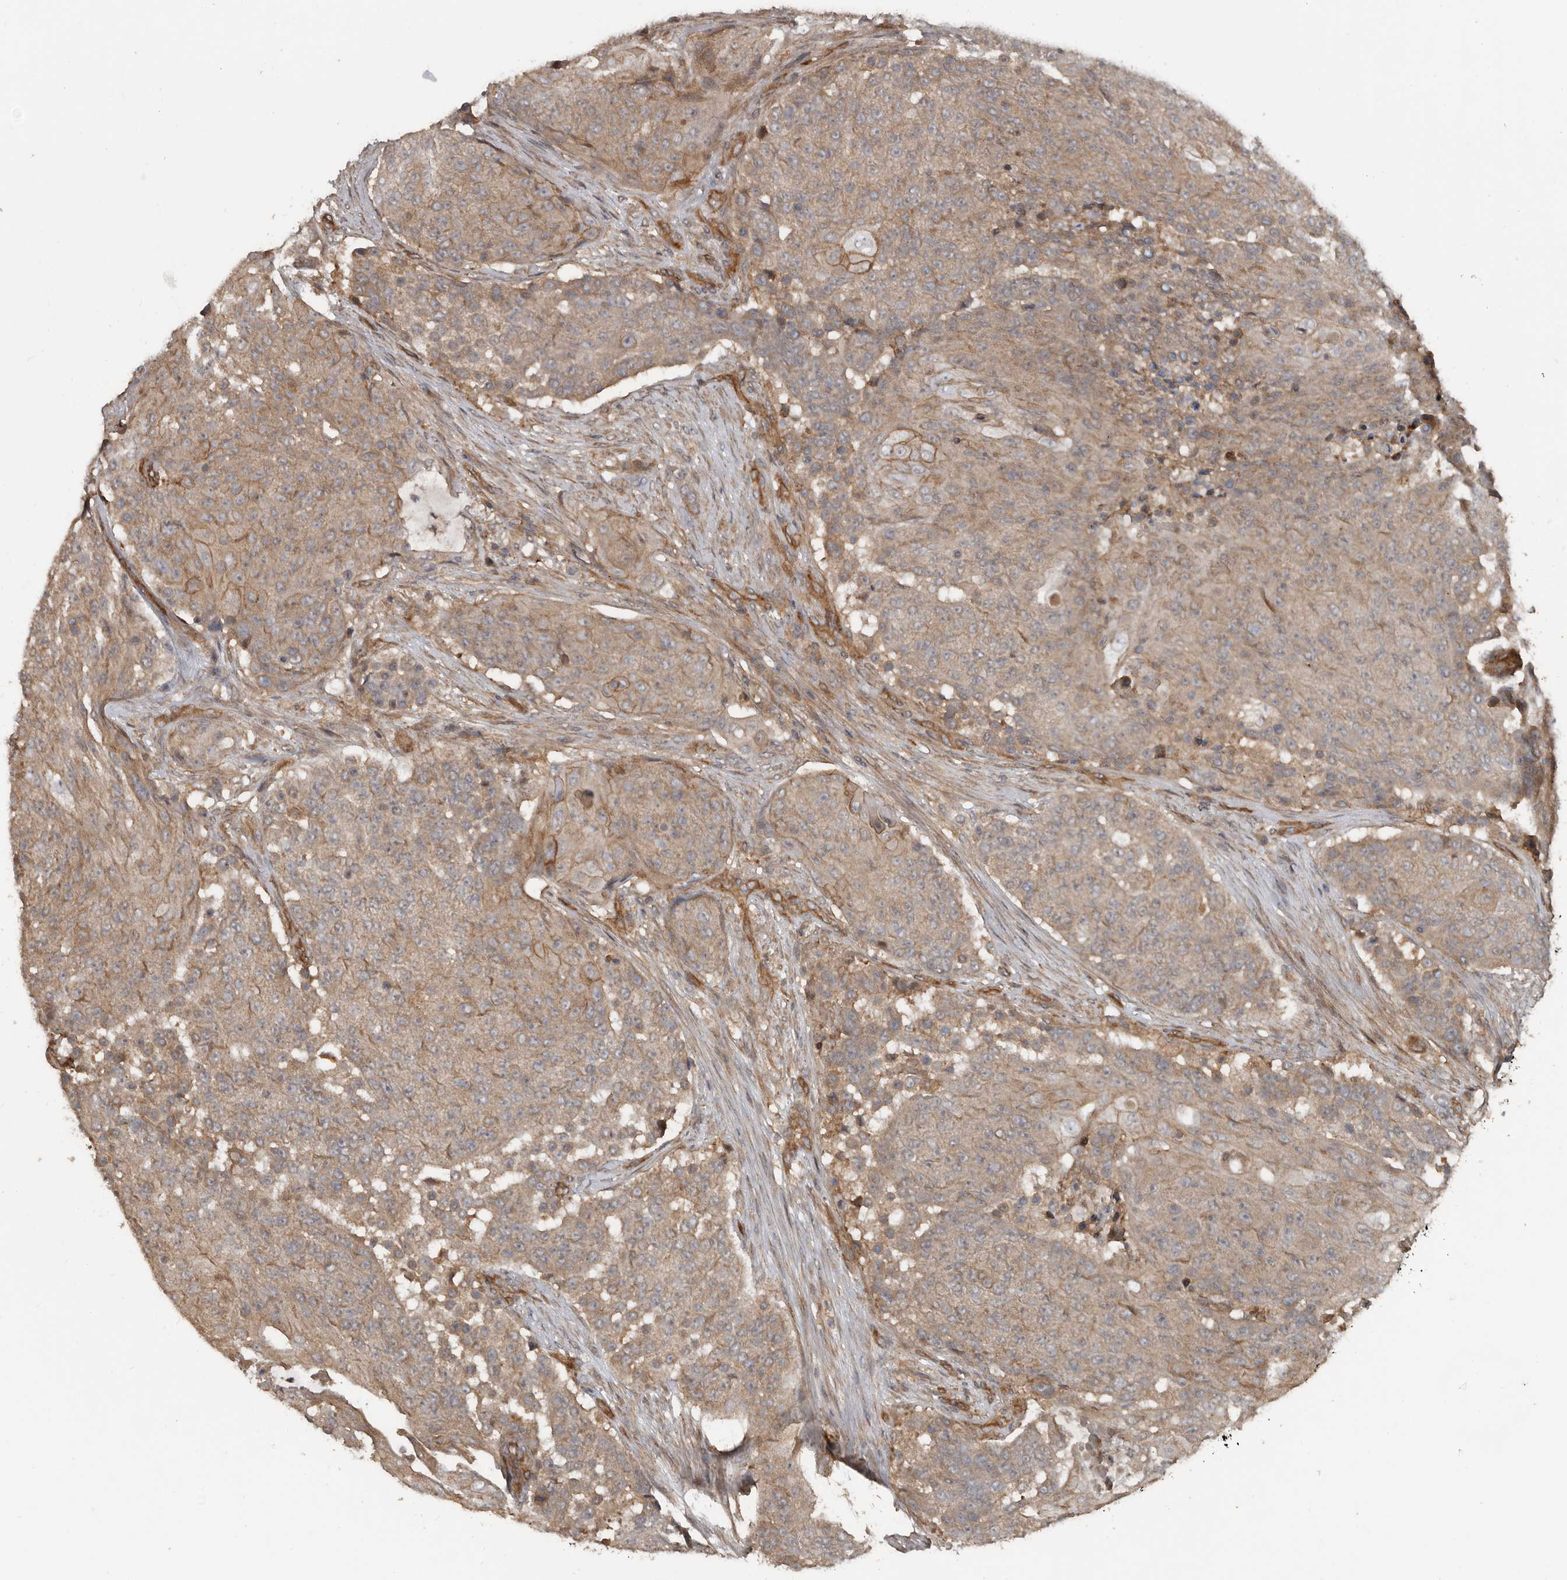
{"staining": {"intensity": "weak", "quantity": ">75%", "location": "cytoplasmic/membranous"}, "tissue": "urothelial cancer", "cell_type": "Tumor cells", "image_type": "cancer", "snomed": [{"axis": "morphology", "description": "Urothelial carcinoma, High grade"}, {"axis": "topography", "description": "Urinary bladder"}], "caption": "Urothelial cancer was stained to show a protein in brown. There is low levels of weak cytoplasmic/membranous expression in about >75% of tumor cells.", "gene": "EXOC3L1", "patient": {"sex": "female", "age": 63}}